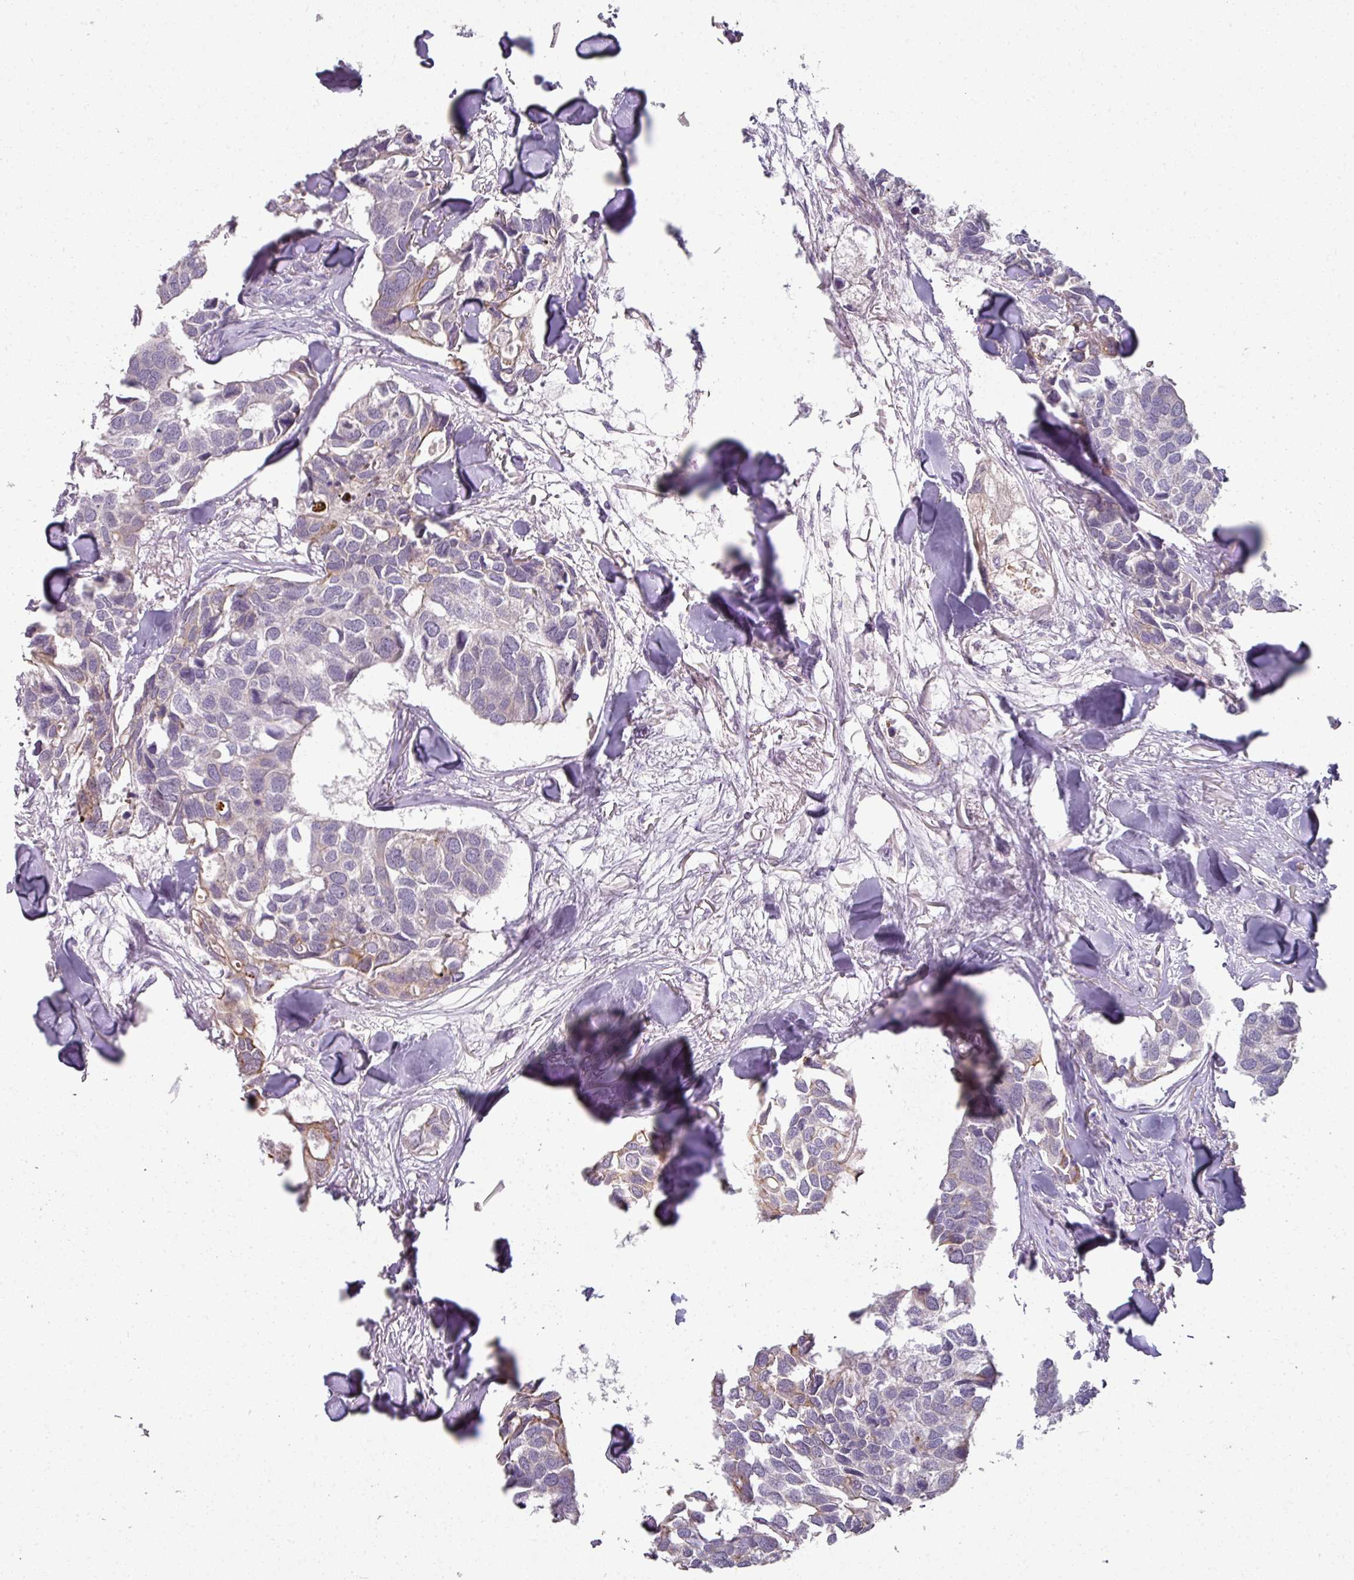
{"staining": {"intensity": "negative", "quantity": "none", "location": "none"}, "tissue": "breast cancer", "cell_type": "Tumor cells", "image_type": "cancer", "snomed": [{"axis": "morphology", "description": "Duct carcinoma"}, {"axis": "topography", "description": "Breast"}], "caption": "Tumor cells show no significant protein positivity in breast invasive ductal carcinoma. (Stains: DAB (3,3'-diaminobenzidine) immunohistochemistry (IHC) with hematoxylin counter stain, Microscopy: brightfield microscopy at high magnification).", "gene": "GTF2H3", "patient": {"sex": "female", "age": 83}}